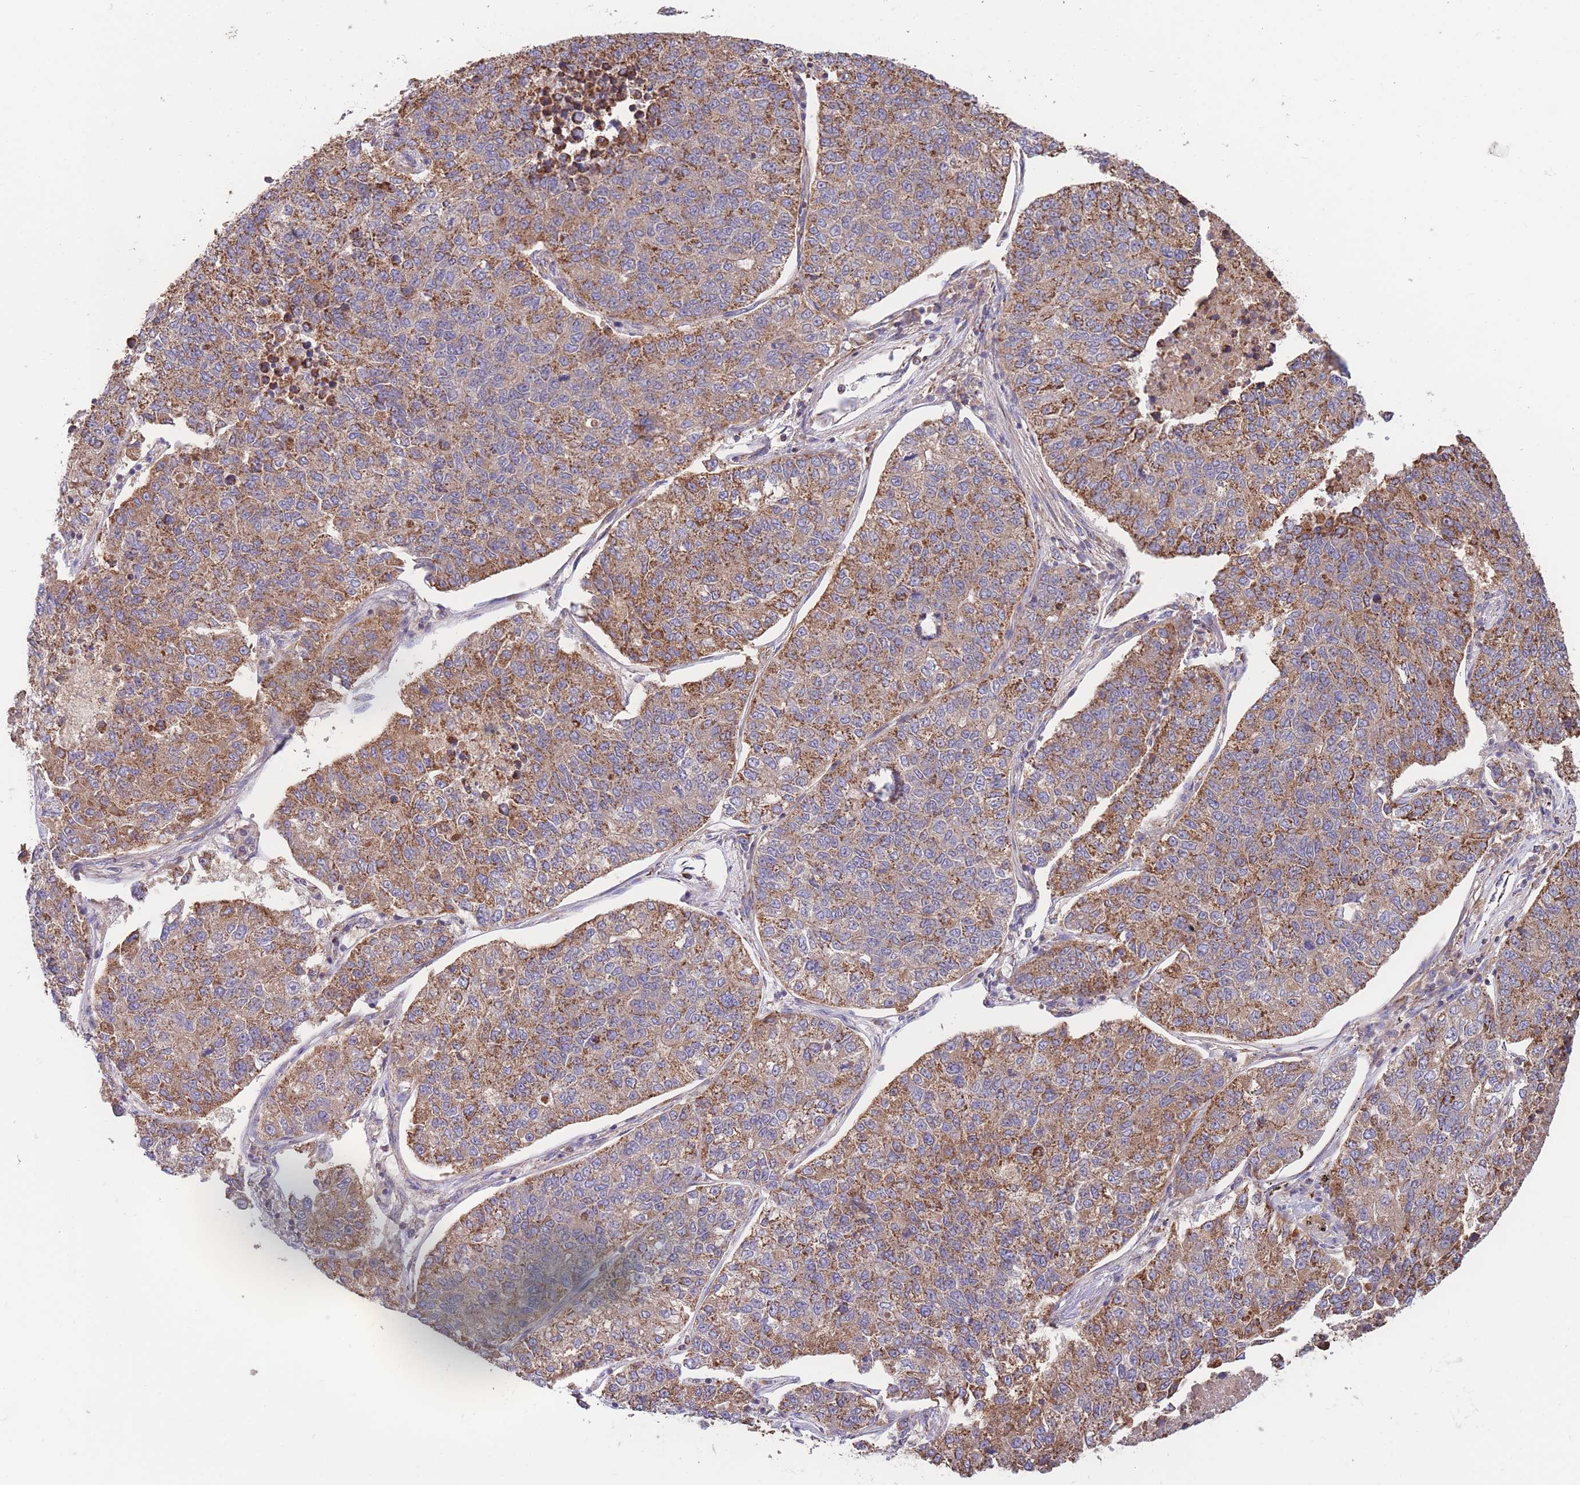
{"staining": {"intensity": "moderate", "quantity": "25%-75%", "location": "cytoplasmic/membranous"}, "tissue": "lung cancer", "cell_type": "Tumor cells", "image_type": "cancer", "snomed": [{"axis": "morphology", "description": "Adenocarcinoma, NOS"}, {"axis": "topography", "description": "Lung"}], "caption": "The immunohistochemical stain shows moderate cytoplasmic/membranous expression in tumor cells of lung cancer tissue. The staining was performed using DAB, with brown indicating positive protein expression. Nuclei are stained blue with hematoxylin.", "gene": "FKBP8", "patient": {"sex": "male", "age": 49}}